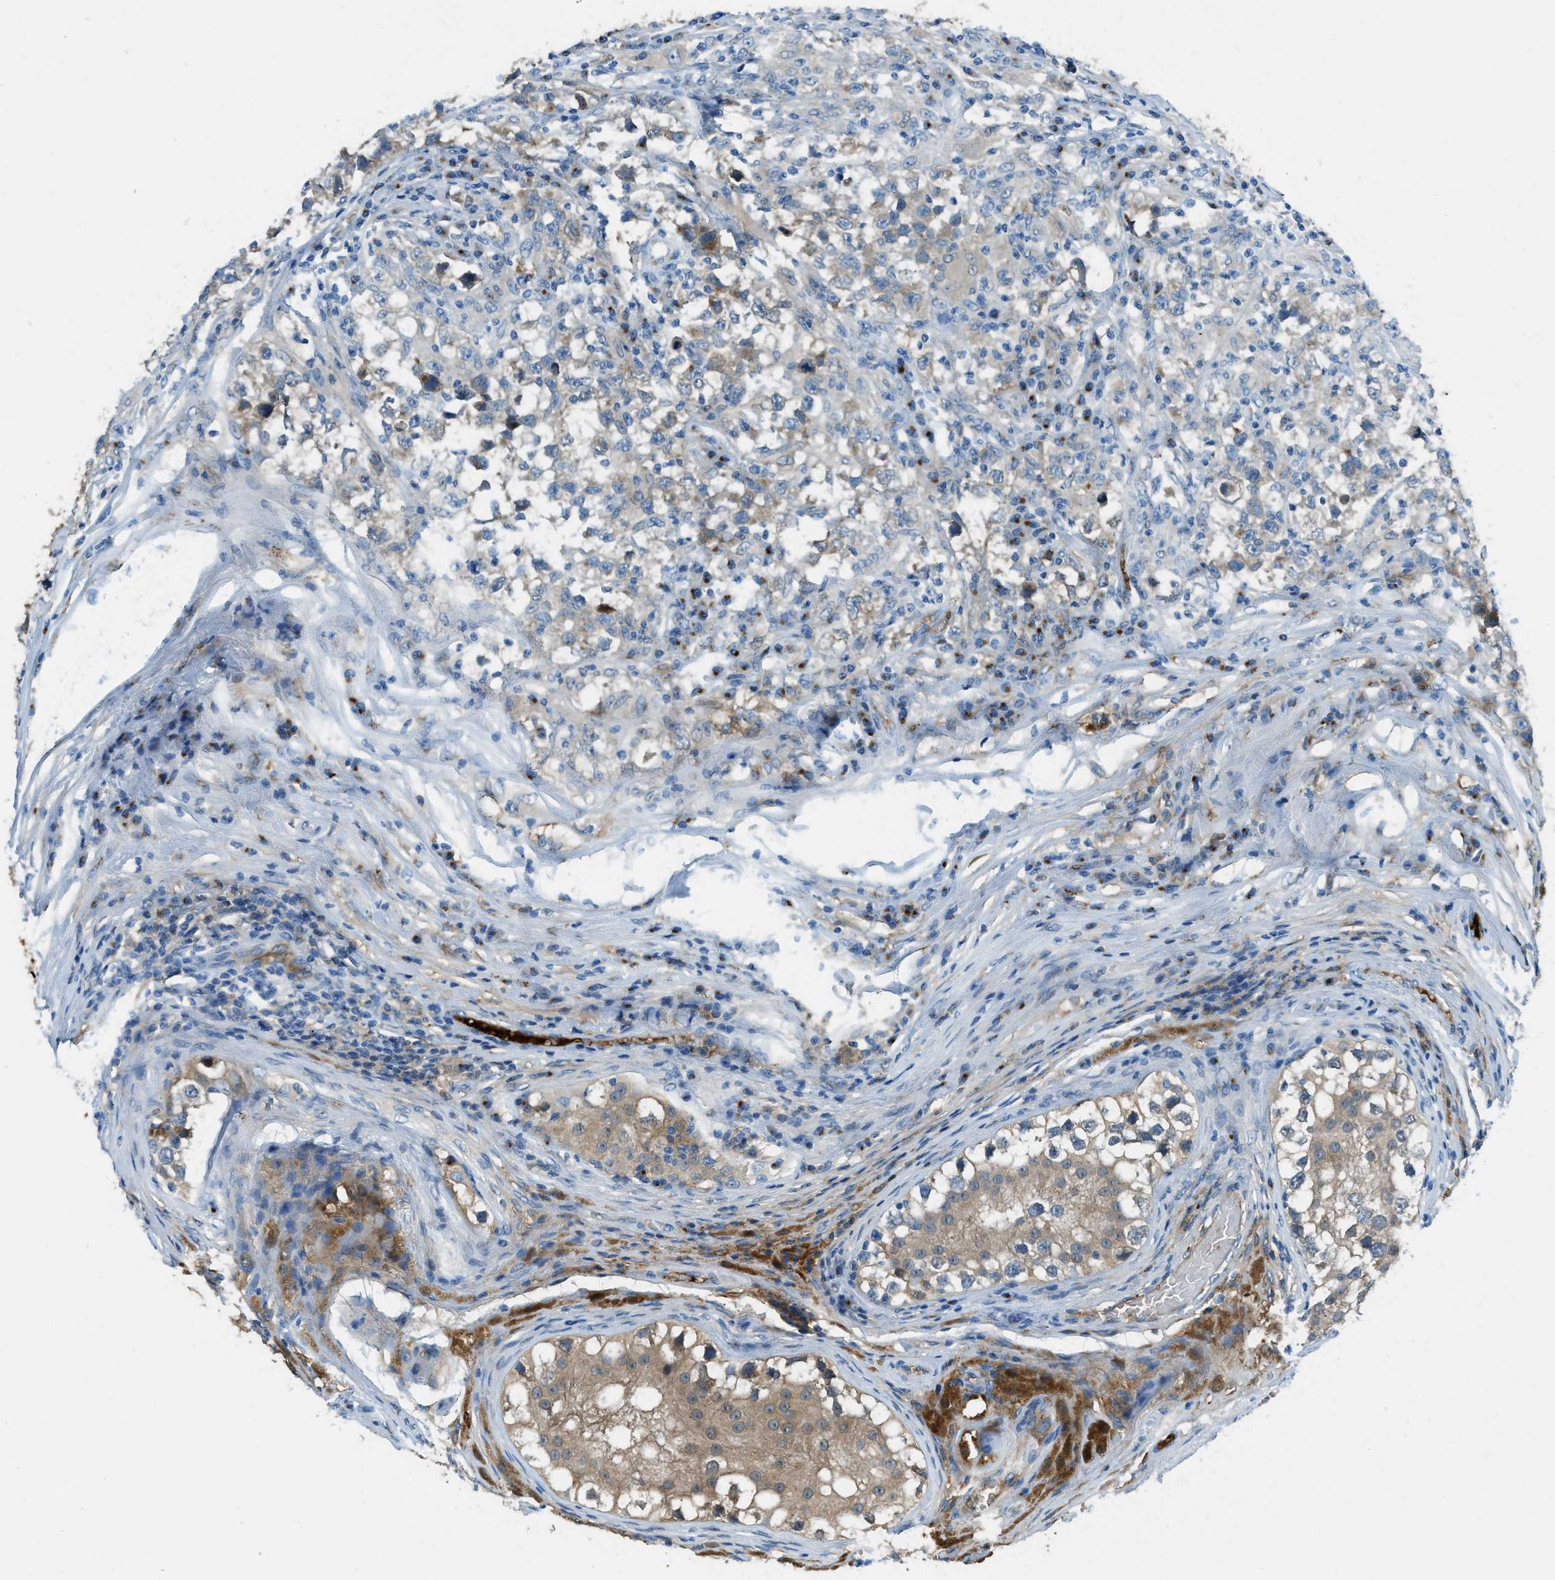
{"staining": {"intensity": "weak", "quantity": "<25%", "location": "cytoplasmic/membranous"}, "tissue": "testis cancer", "cell_type": "Tumor cells", "image_type": "cancer", "snomed": [{"axis": "morphology", "description": "Carcinoma, Embryonal, NOS"}, {"axis": "topography", "description": "Testis"}], "caption": "This is an immunohistochemistry photomicrograph of testis cancer. There is no staining in tumor cells.", "gene": "TRIM59", "patient": {"sex": "male", "age": 21}}